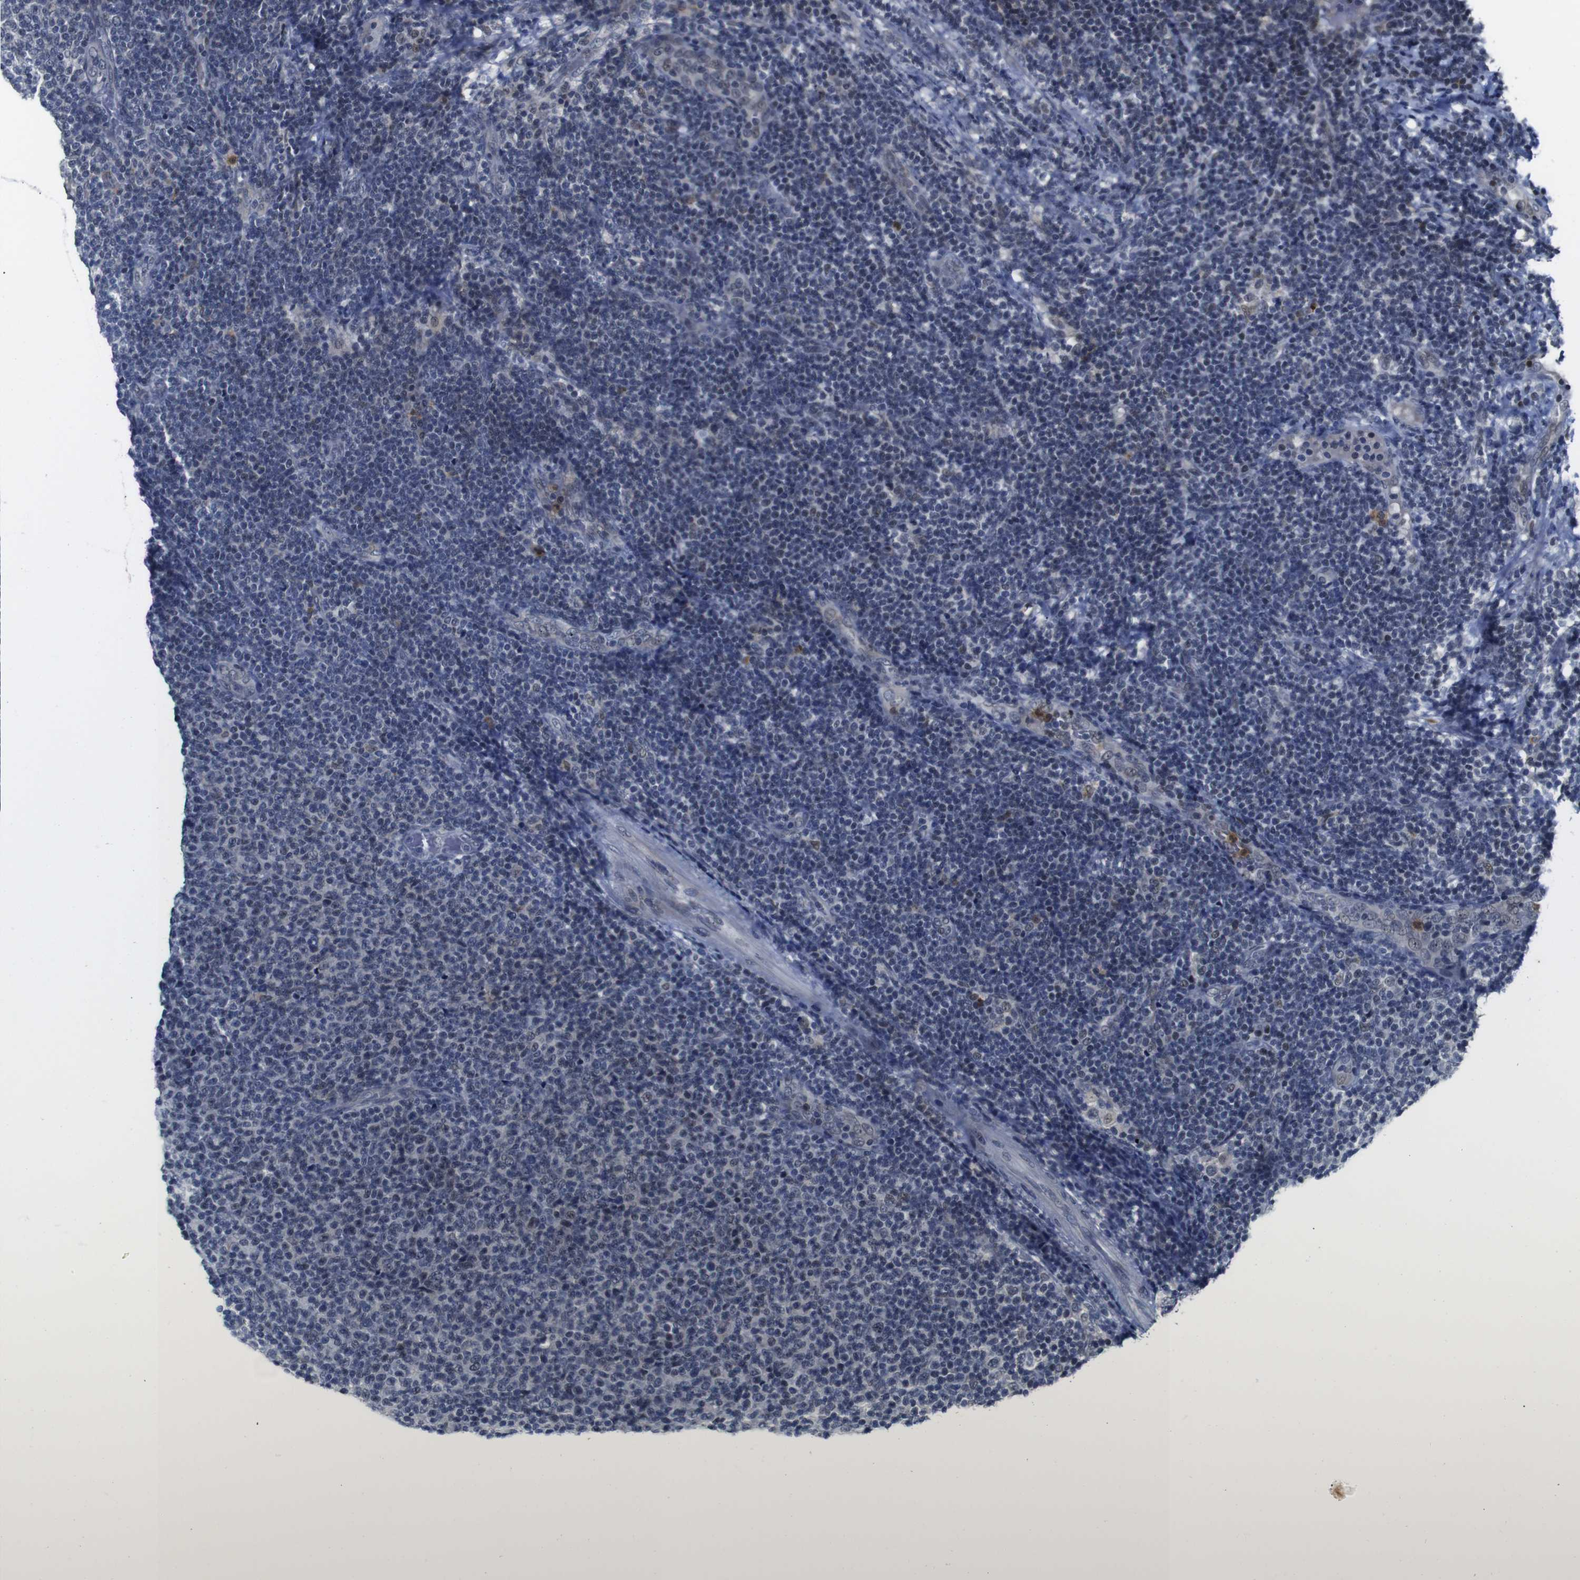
{"staining": {"intensity": "negative", "quantity": "none", "location": "none"}, "tissue": "lymphoma", "cell_type": "Tumor cells", "image_type": "cancer", "snomed": [{"axis": "morphology", "description": "Malignant lymphoma, non-Hodgkin's type, Low grade"}, {"axis": "topography", "description": "Lymph node"}], "caption": "A micrograph of lymphoma stained for a protein displays no brown staining in tumor cells.", "gene": "NTRK3", "patient": {"sex": "male", "age": 66}}